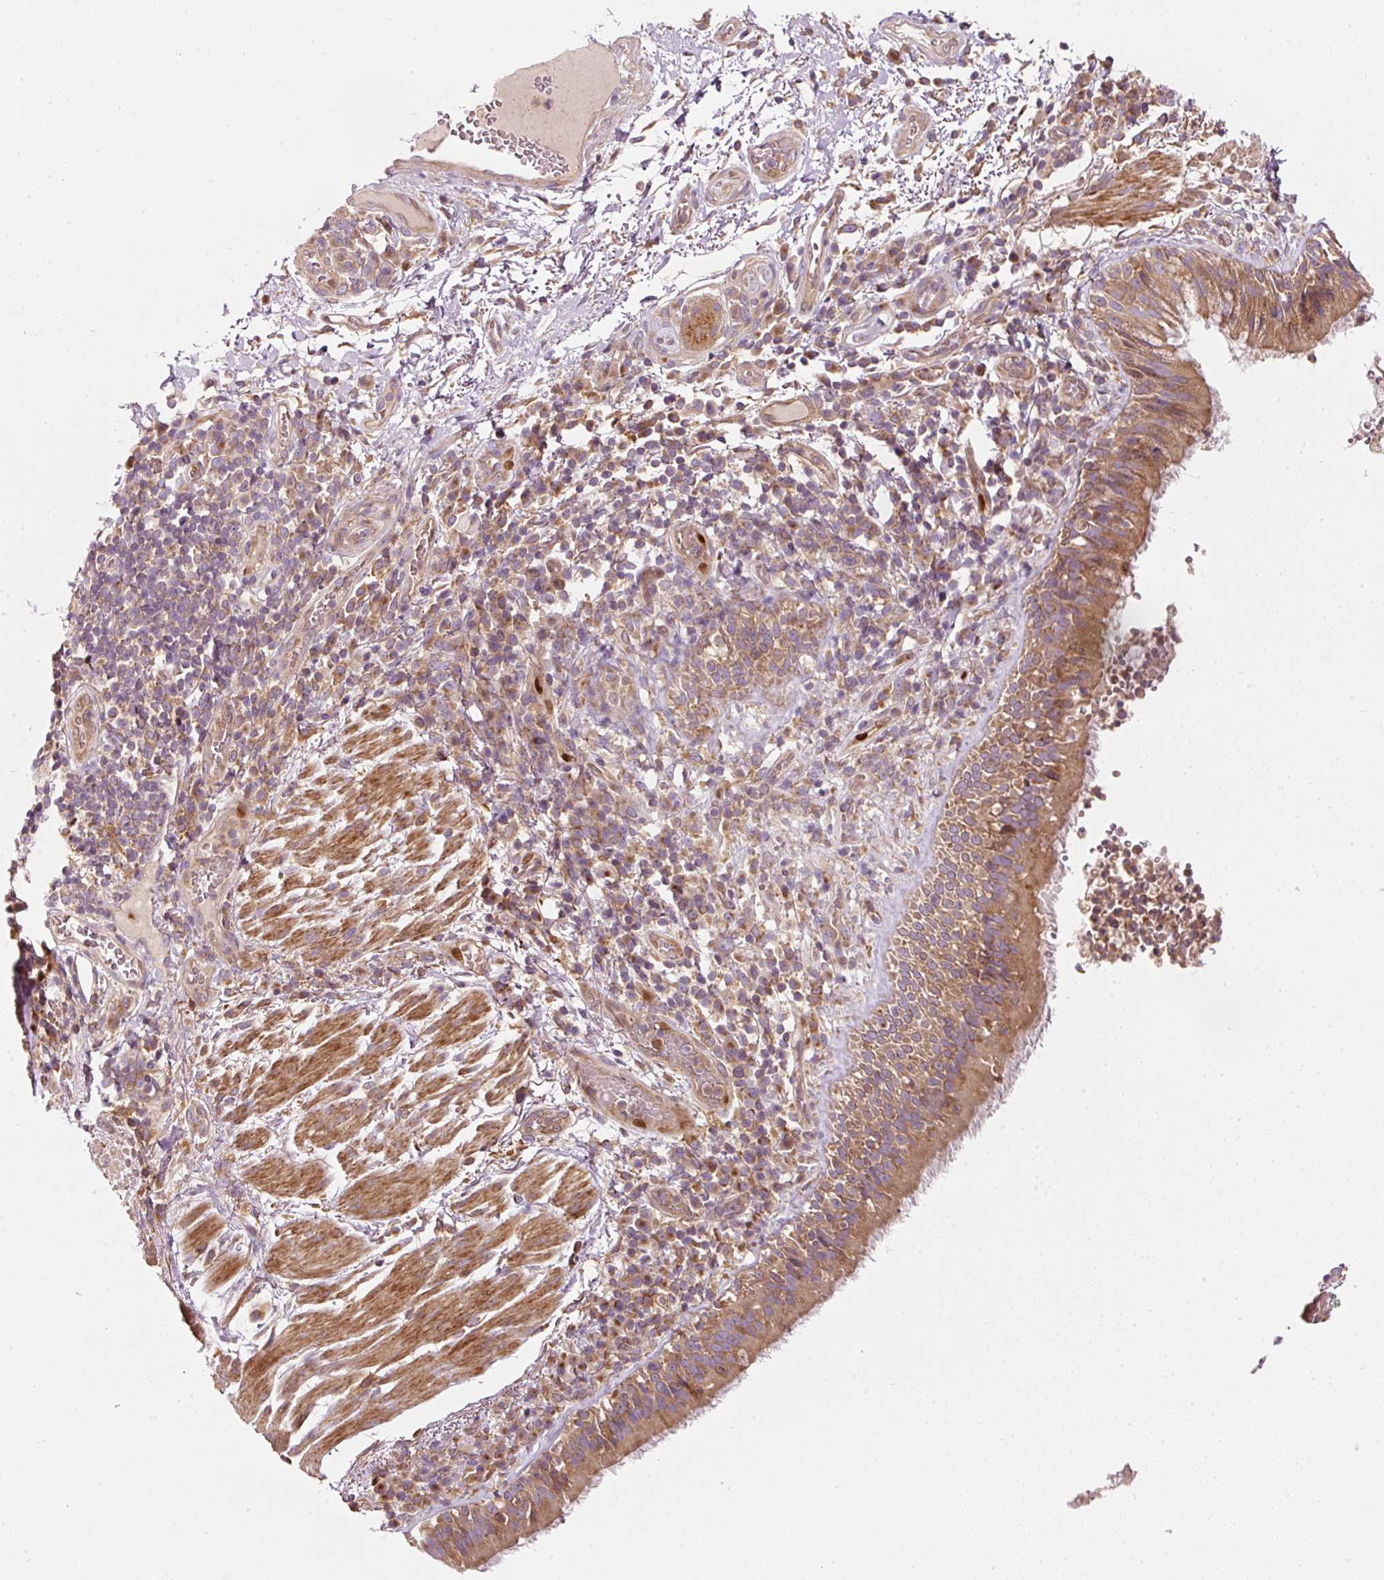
{"staining": {"intensity": "moderate", "quantity": ">75%", "location": "cytoplasmic/membranous"}, "tissue": "bronchus", "cell_type": "Respiratory epithelial cells", "image_type": "normal", "snomed": [{"axis": "morphology", "description": "Normal tissue, NOS"}, {"axis": "topography", "description": "Cartilage tissue"}, {"axis": "topography", "description": "Bronchus"}], "caption": "Immunohistochemical staining of unremarkable human bronchus displays moderate cytoplasmic/membranous protein staining in approximately >75% of respiratory epithelial cells. Immunohistochemistry stains the protein of interest in brown and the nuclei are stained blue.", "gene": "NAPA", "patient": {"sex": "male", "age": 56}}